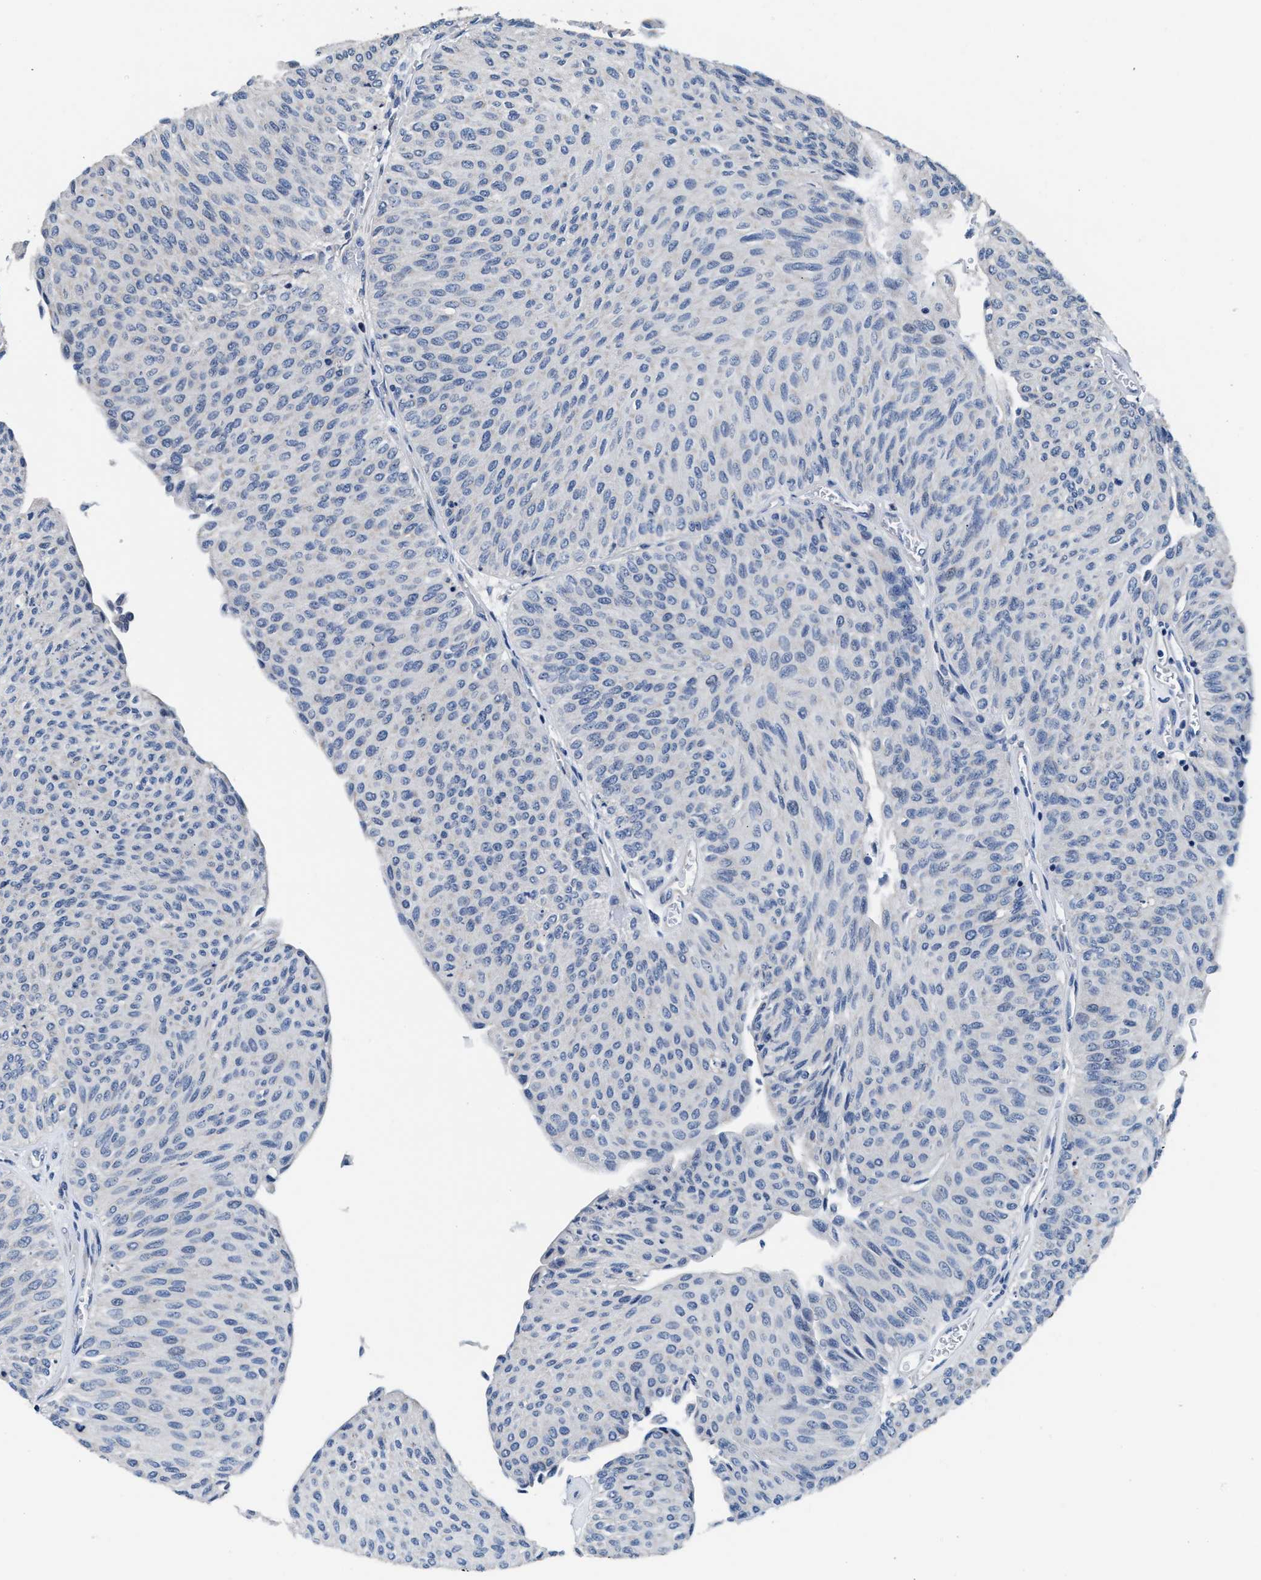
{"staining": {"intensity": "negative", "quantity": "none", "location": "none"}, "tissue": "urothelial cancer", "cell_type": "Tumor cells", "image_type": "cancer", "snomed": [{"axis": "morphology", "description": "Urothelial carcinoma, Low grade"}, {"axis": "topography", "description": "Urinary bladder"}], "caption": "High magnification brightfield microscopy of urothelial carcinoma (low-grade) stained with DAB (brown) and counterstained with hematoxylin (blue): tumor cells show no significant positivity.", "gene": "MYH3", "patient": {"sex": "male", "age": 78}}